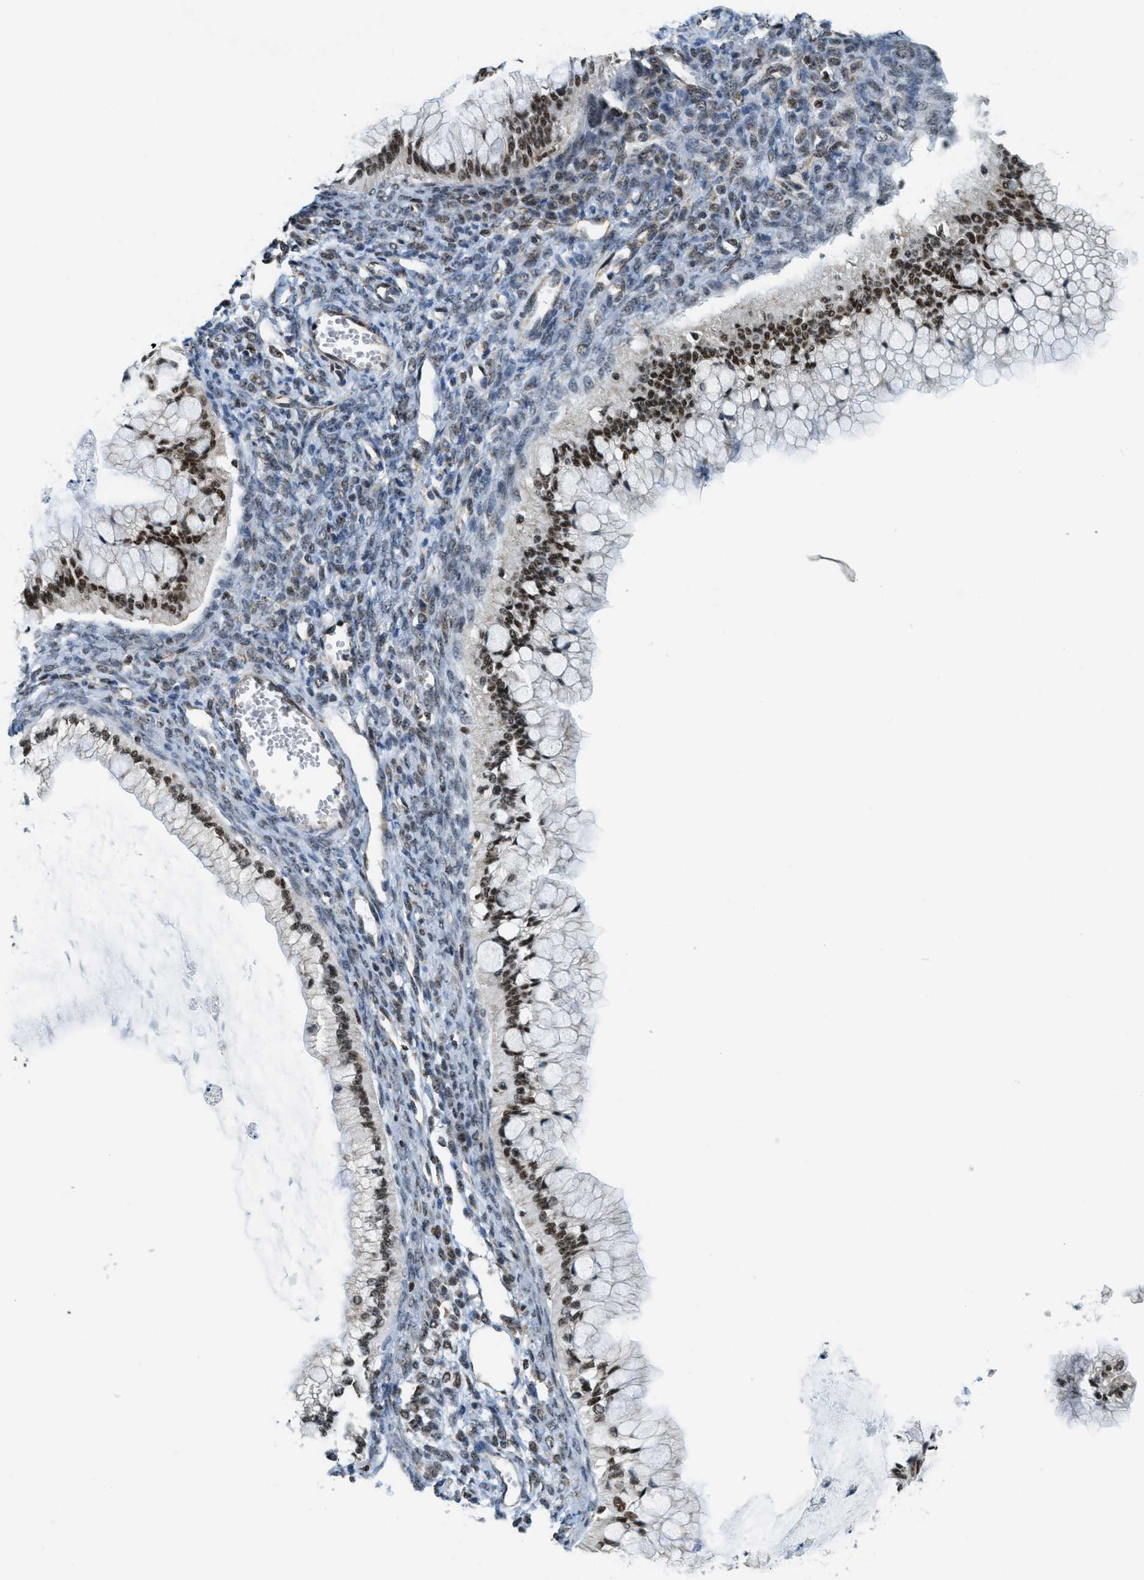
{"staining": {"intensity": "strong", "quantity": ">75%", "location": "nuclear"}, "tissue": "ovarian cancer", "cell_type": "Tumor cells", "image_type": "cancer", "snomed": [{"axis": "morphology", "description": "Cystadenocarcinoma, mucinous, NOS"}, {"axis": "topography", "description": "Ovary"}], "caption": "High-power microscopy captured an IHC photomicrograph of mucinous cystadenocarcinoma (ovarian), revealing strong nuclear expression in about >75% of tumor cells.", "gene": "SP100", "patient": {"sex": "female", "age": 57}}